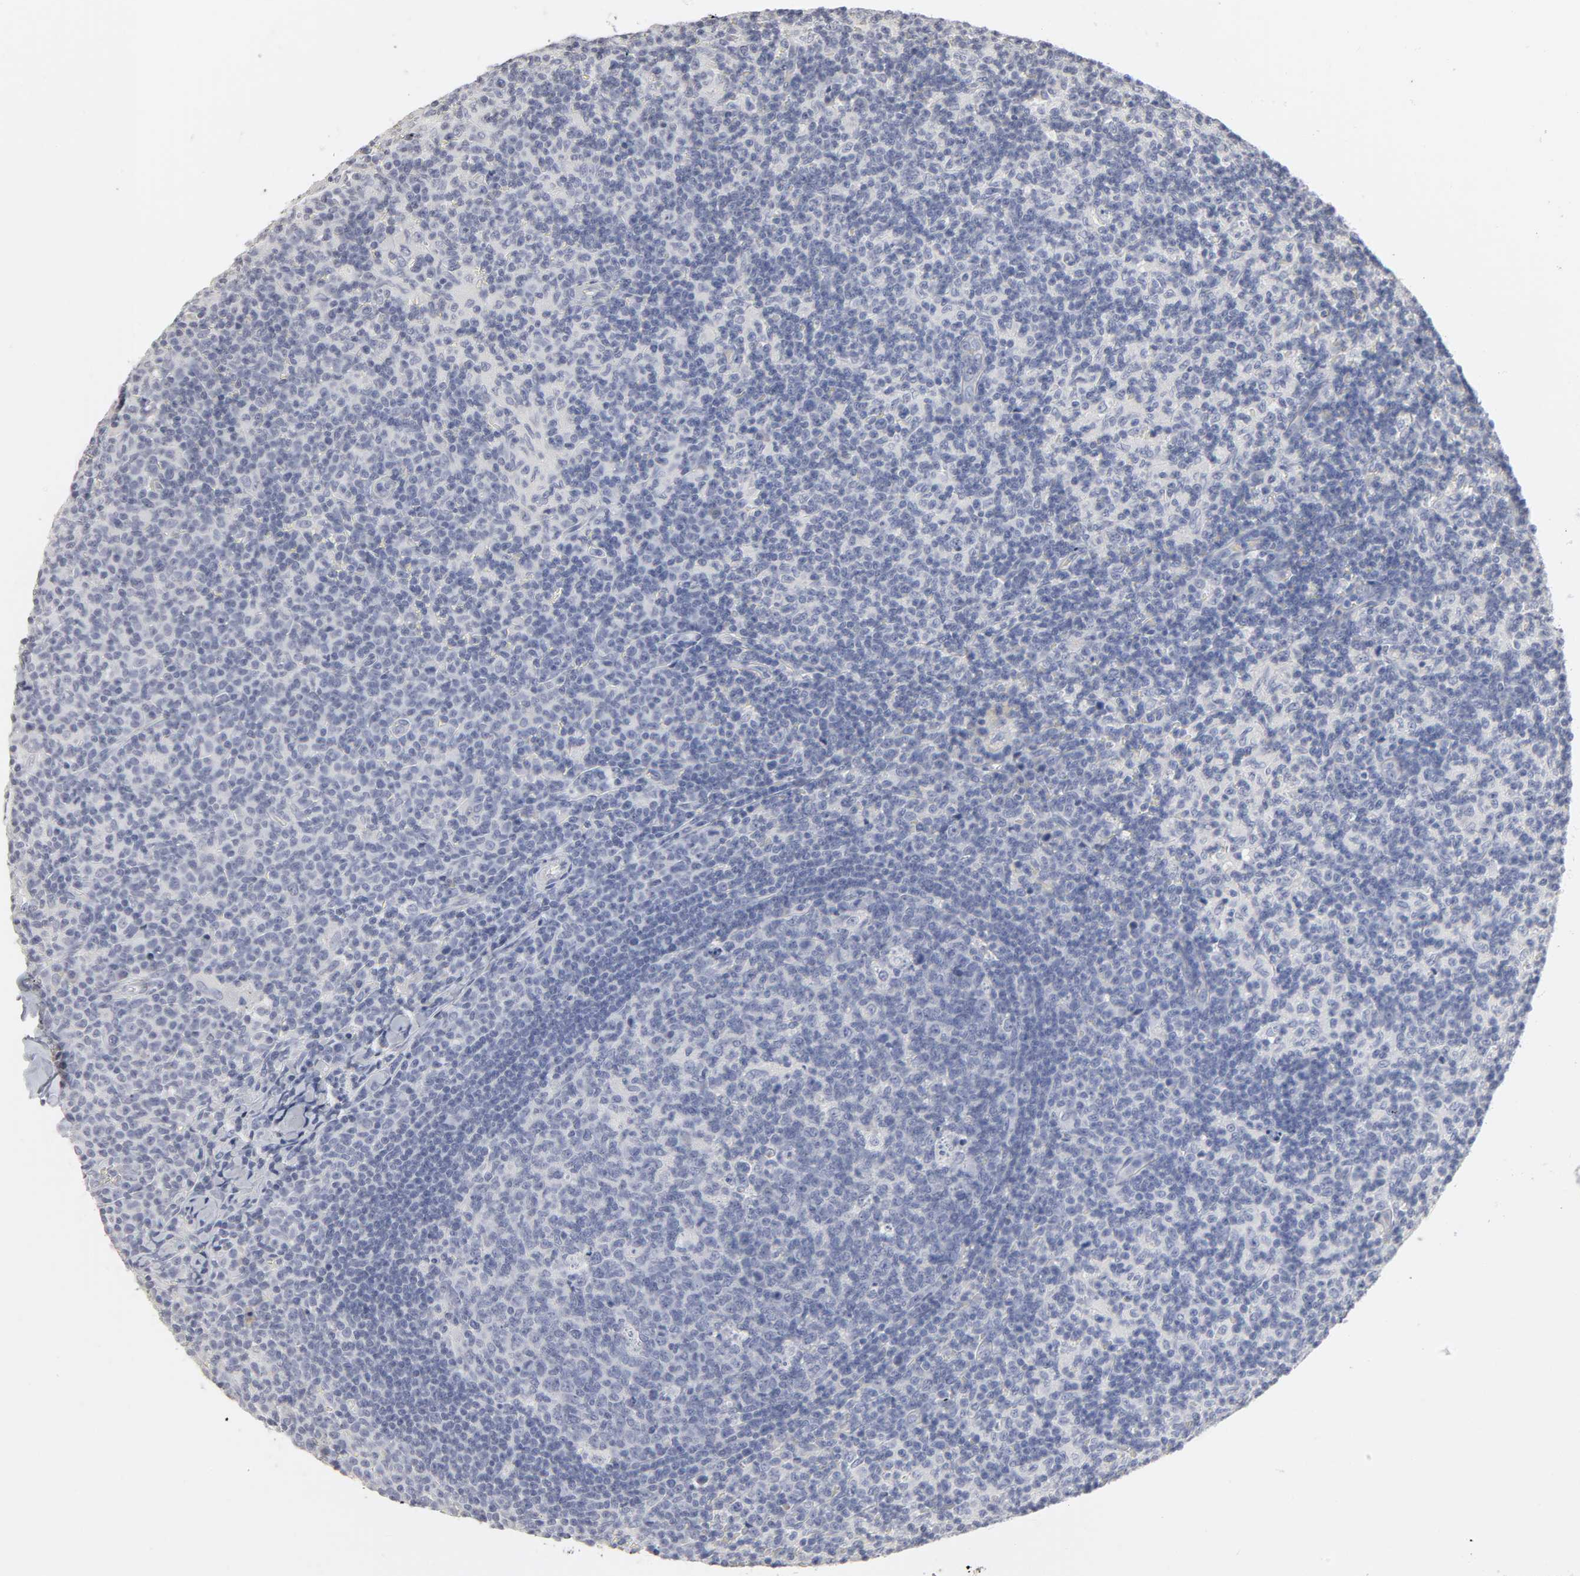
{"staining": {"intensity": "negative", "quantity": "none", "location": "none"}, "tissue": "lymph node", "cell_type": "Germinal center cells", "image_type": "normal", "snomed": [{"axis": "morphology", "description": "Normal tissue, NOS"}, {"axis": "morphology", "description": "Inflammation, NOS"}, {"axis": "topography", "description": "Lymph node"}], "caption": "Immunohistochemistry photomicrograph of benign lymph node: lymph node stained with DAB (3,3'-diaminobenzidine) demonstrates no significant protein staining in germinal center cells.", "gene": "SLCO1B3", "patient": {"sex": "male", "age": 55}}